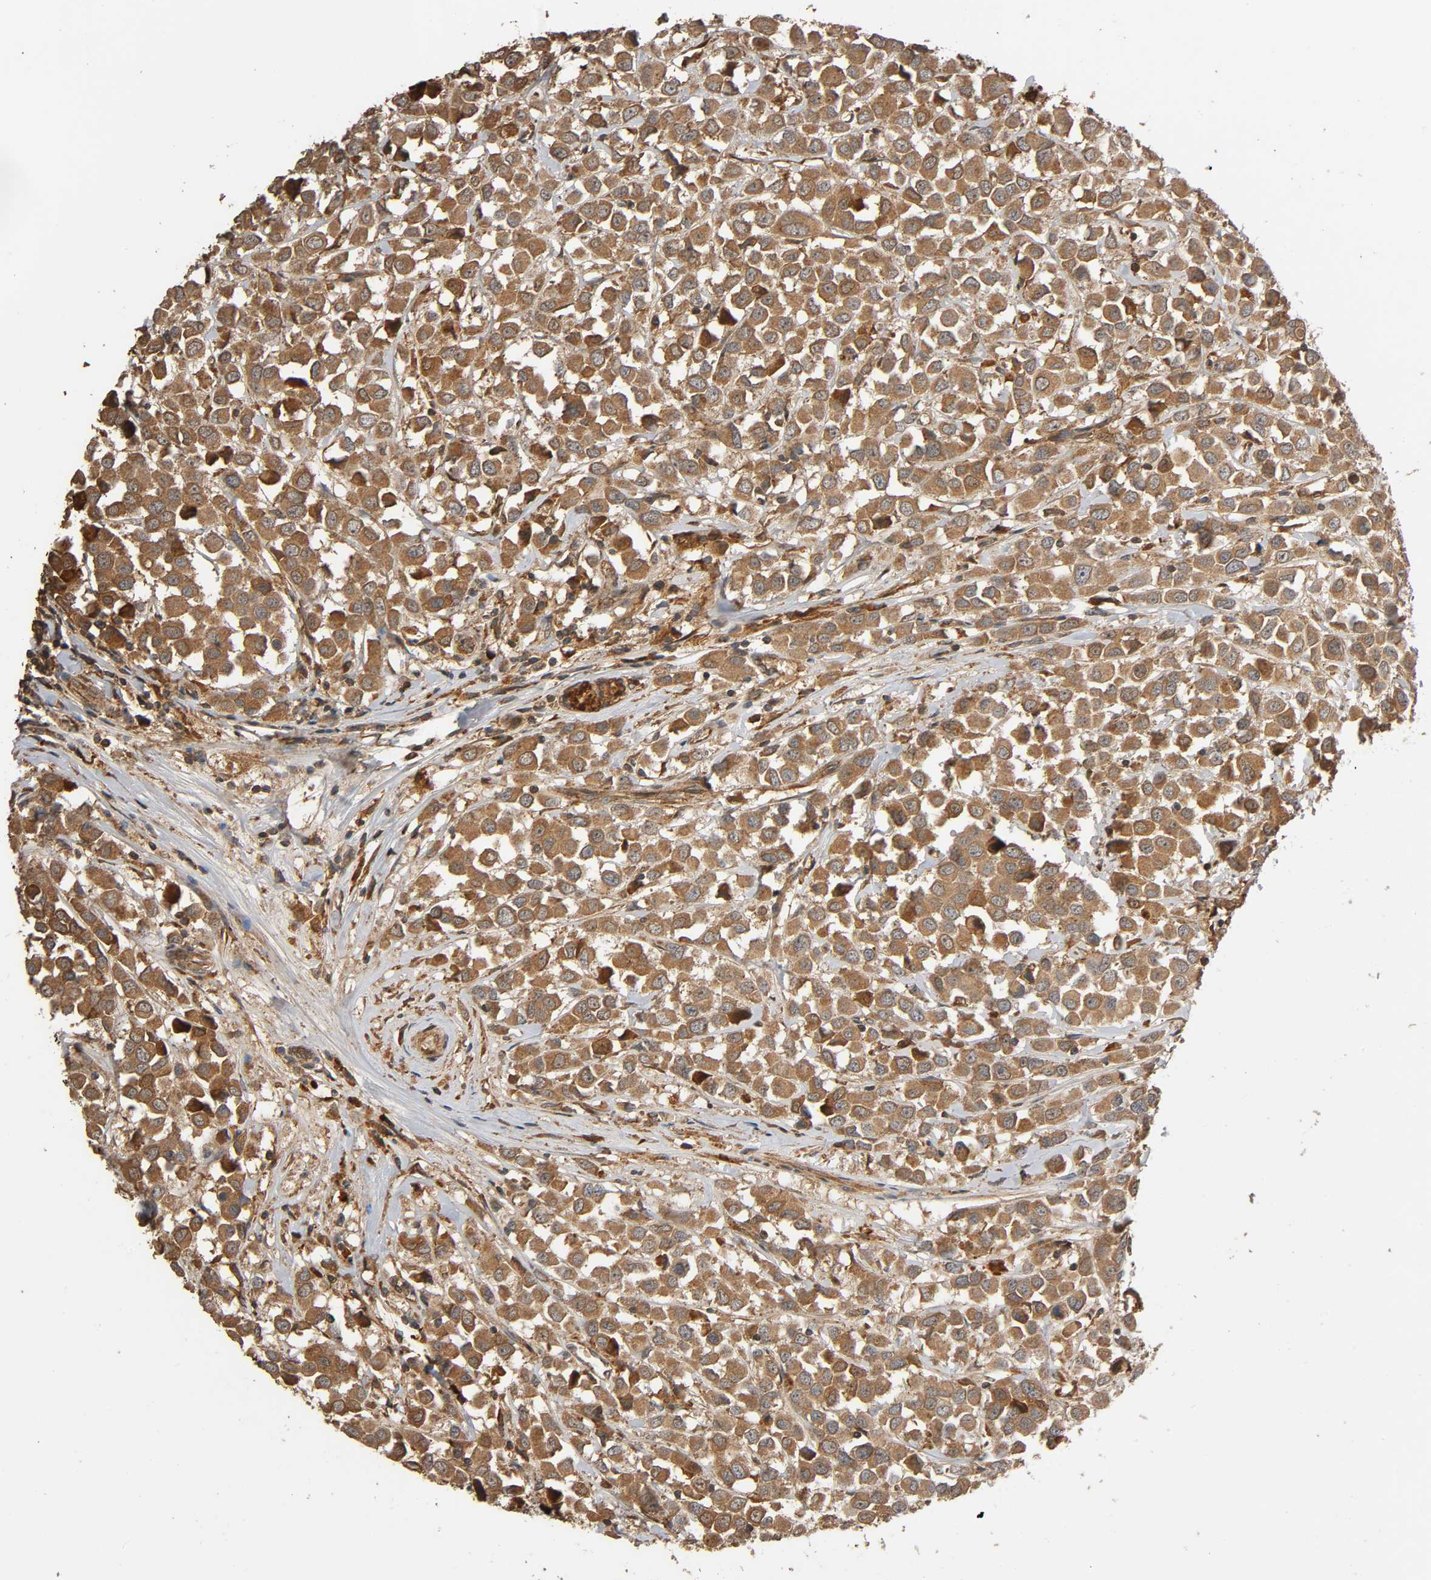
{"staining": {"intensity": "moderate", "quantity": ">75%", "location": "cytoplasmic/membranous"}, "tissue": "breast cancer", "cell_type": "Tumor cells", "image_type": "cancer", "snomed": [{"axis": "morphology", "description": "Duct carcinoma"}, {"axis": "topography", "description": "Breast"}], "caption": "A micrograph of breast infiltrating ductal carcinoma stained for a protein exhibits moderate cytoplasmic/membranous brown staining in tumor cells.", "gene": "MAP3K8", "patient": {"sex": "female", "age": 61}}